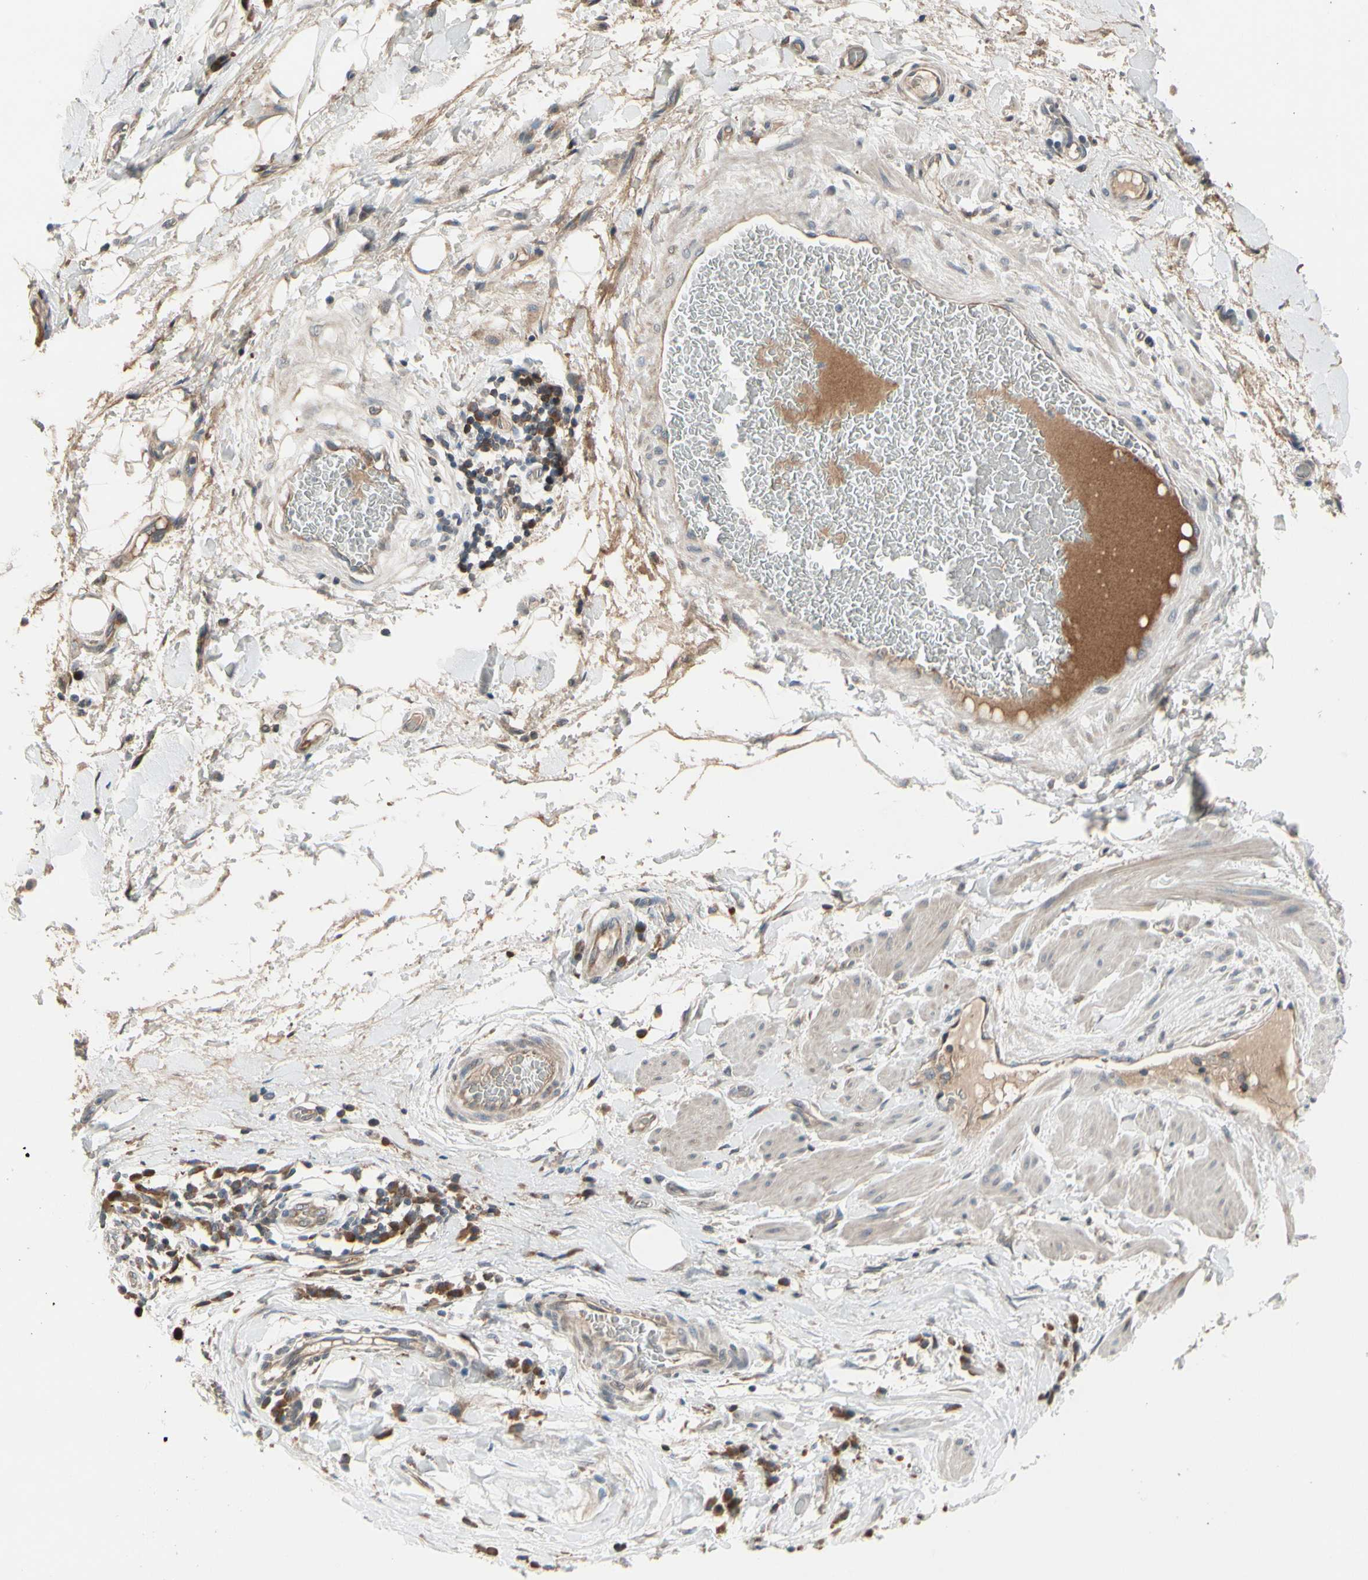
{"staining": {"intensity": "weak", "quantity": ">75%", "location": "cytoplasmic/membranous"}, "tissue": "adipose tissue", "cell_type": "Adipocytes", "image_type": "normal", "snomed": [{"axis": "morphology", "description": "Normal tissue, NOS"}, {"axis": "morphology", "description": "Adenocarcinoma, NOS"}, {"axis": "topography", "description": "Esophagus"}], "caption": "High-power microscopy captured an immunohistochemistry micrograph of unremarkable adipose tissue, revealing weak cytoplasmic/membranous staining in approximately >75% of adipocytes.", "gene": "SNX29", "patient": {"sex": "male", "age": 62}}